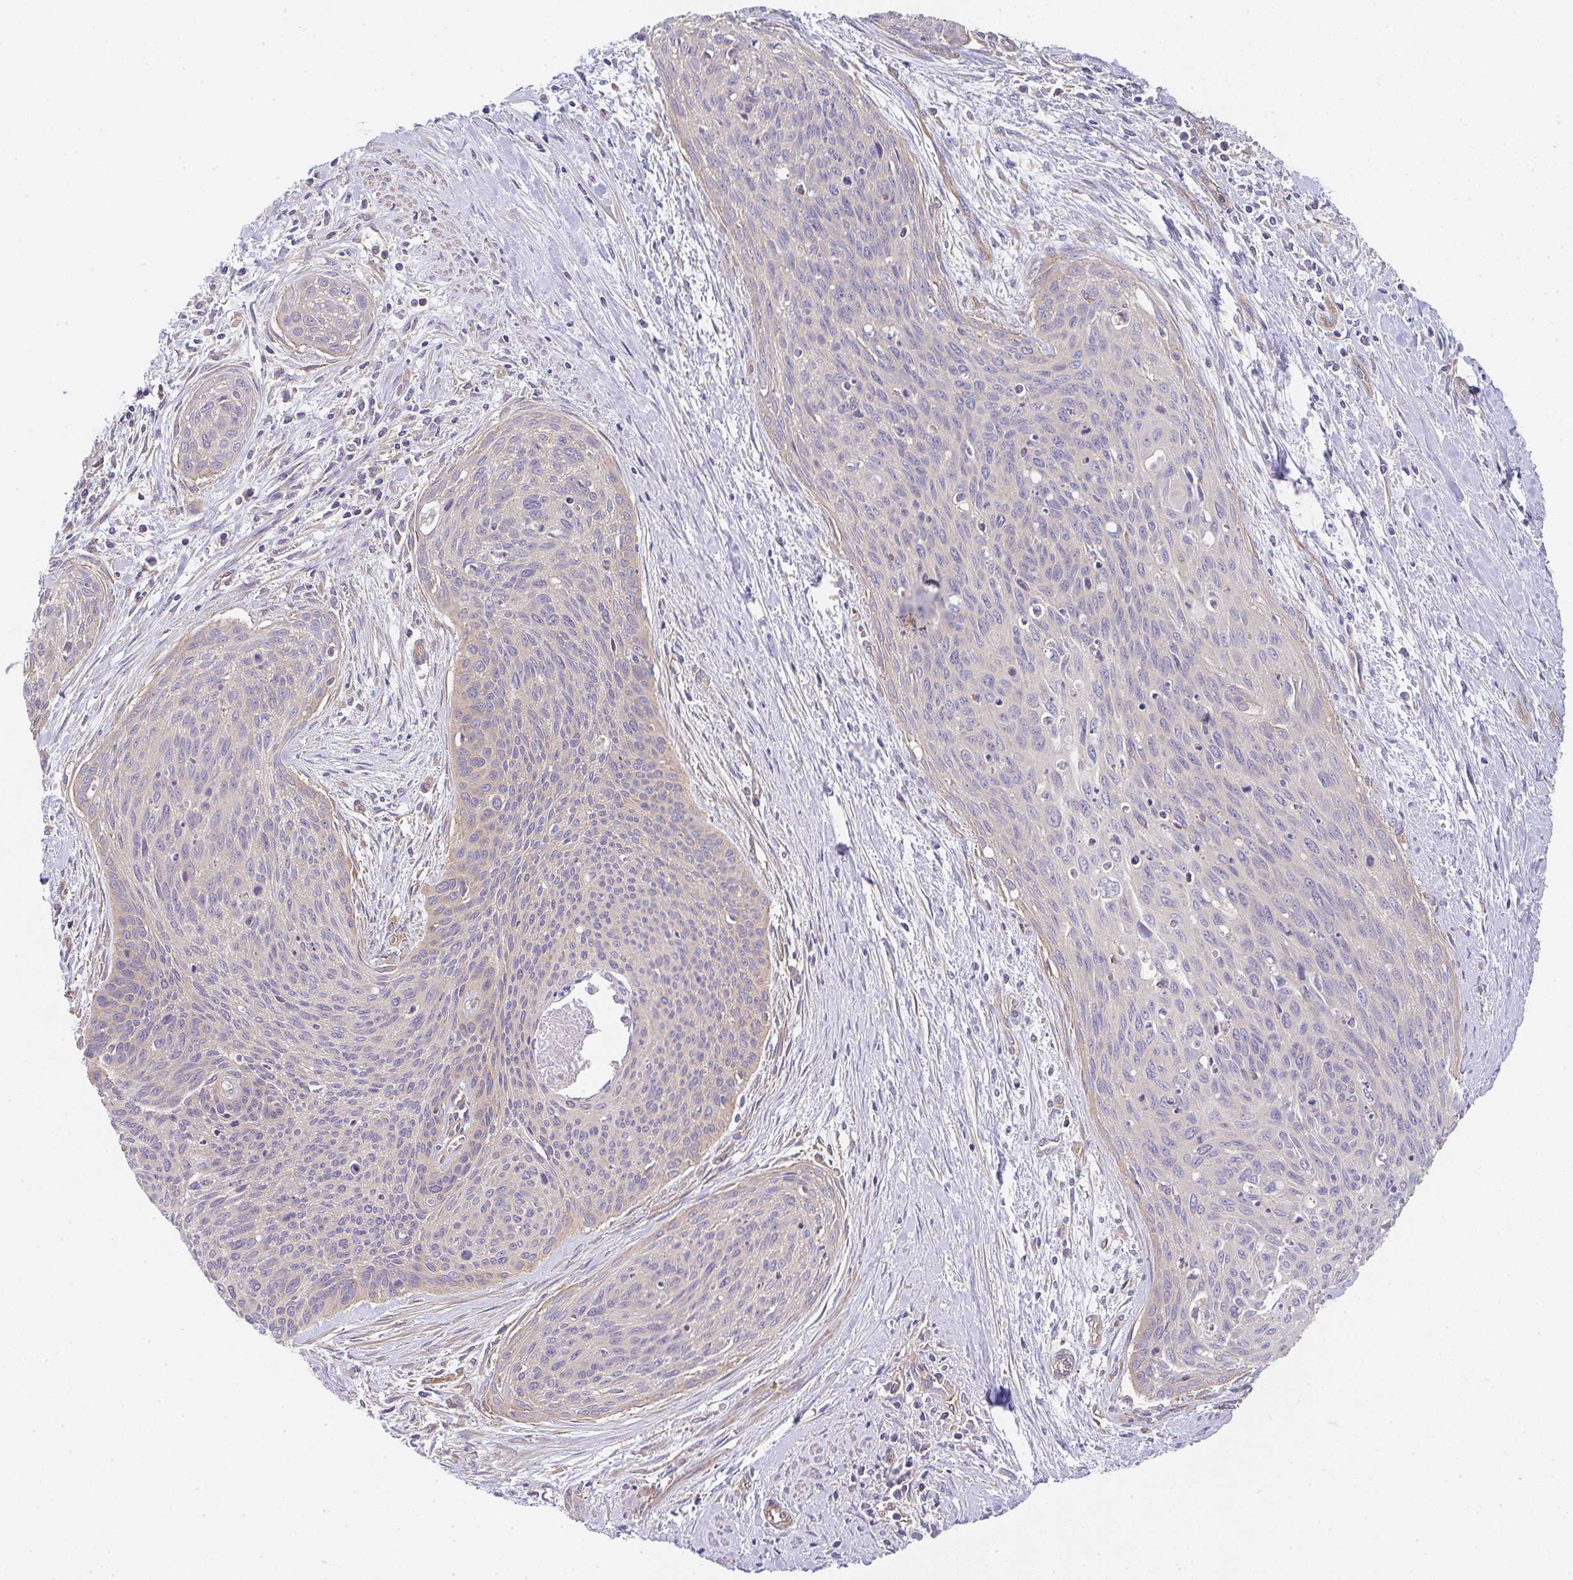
{"staining": {"intensity": "weak", "quantity": "<25%", "location": "cytoplasmic/membranous"}, "tissue": "cervical cancer", "cell_type": "Tumor cells", "image_type": "cancer", "snomed": [{"axis": "morphology", "description": "Squamous cell carcinoma, NOS"}, {"axis": "topography", "description": "Cervix"}], "caption": "IHC of cervical squamous cell carcinoma reveals no positivity in tumor cells. (DAB immunohistochemistry visualized using brightfield microscopy, high magnification).", "gene": "TMEM229A", "patient": {"sex": "female", "age": 55}}